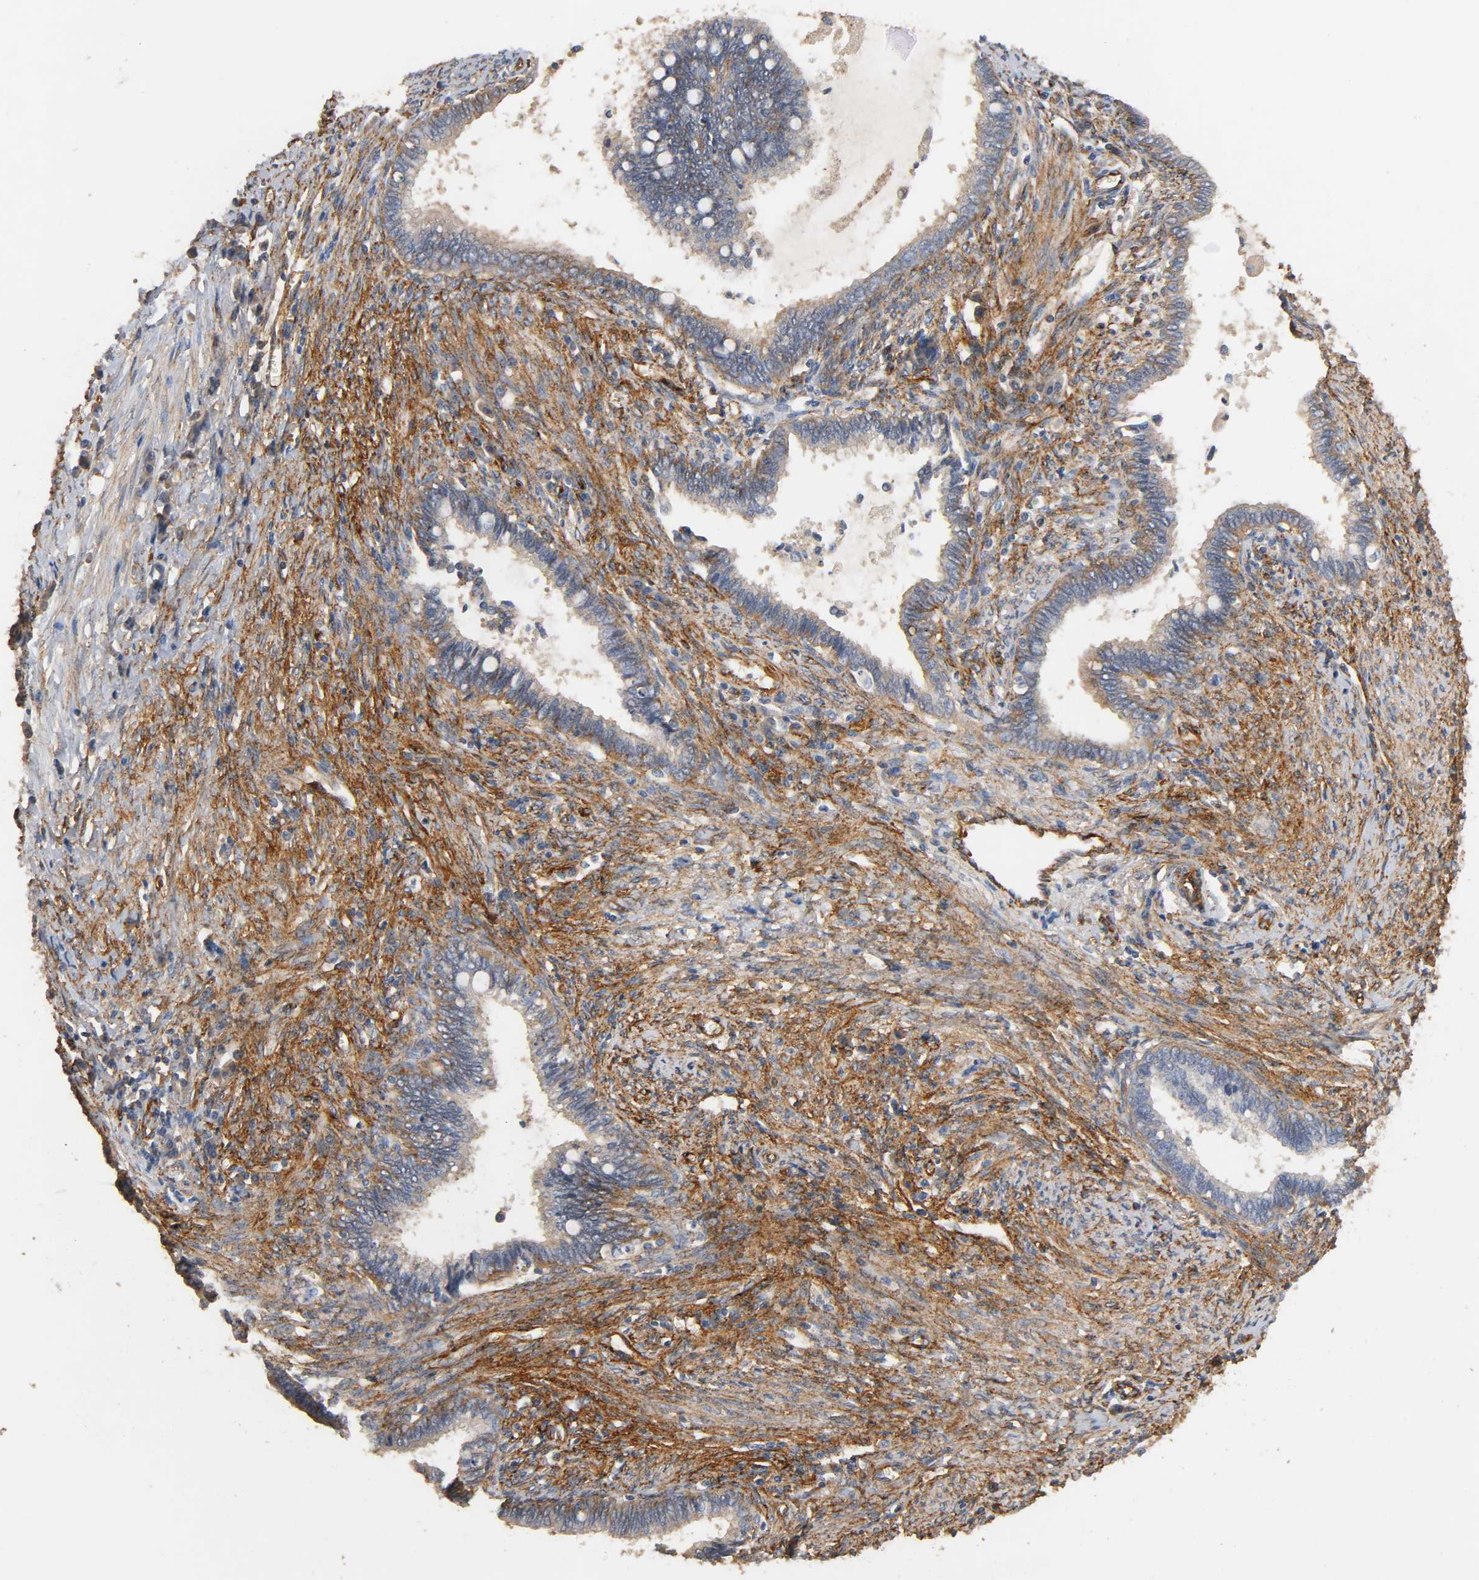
{"staining": {"intensity": "weak", "quantity": "25%-75%", "location": "cytoplasmic/membranous"}, "tissue": "cervical cancer", "cell_type": "Tumor cells", "image_type": "cancer", "snomed": [{"axis": "morphology", "description": "Adenocarcinoma, NOS"}, {"axis": "topography", "description": "Cervix"}], "caption": "Immunohistochemistry of human cervical cancer (adenocarcinoma) demonstrates low levels of weak cytoplasmic/membranous expression in about 25%-75% of tumor cells.", "gene": "IFITM3", "patient": {"sex": "female", "age": 44}}